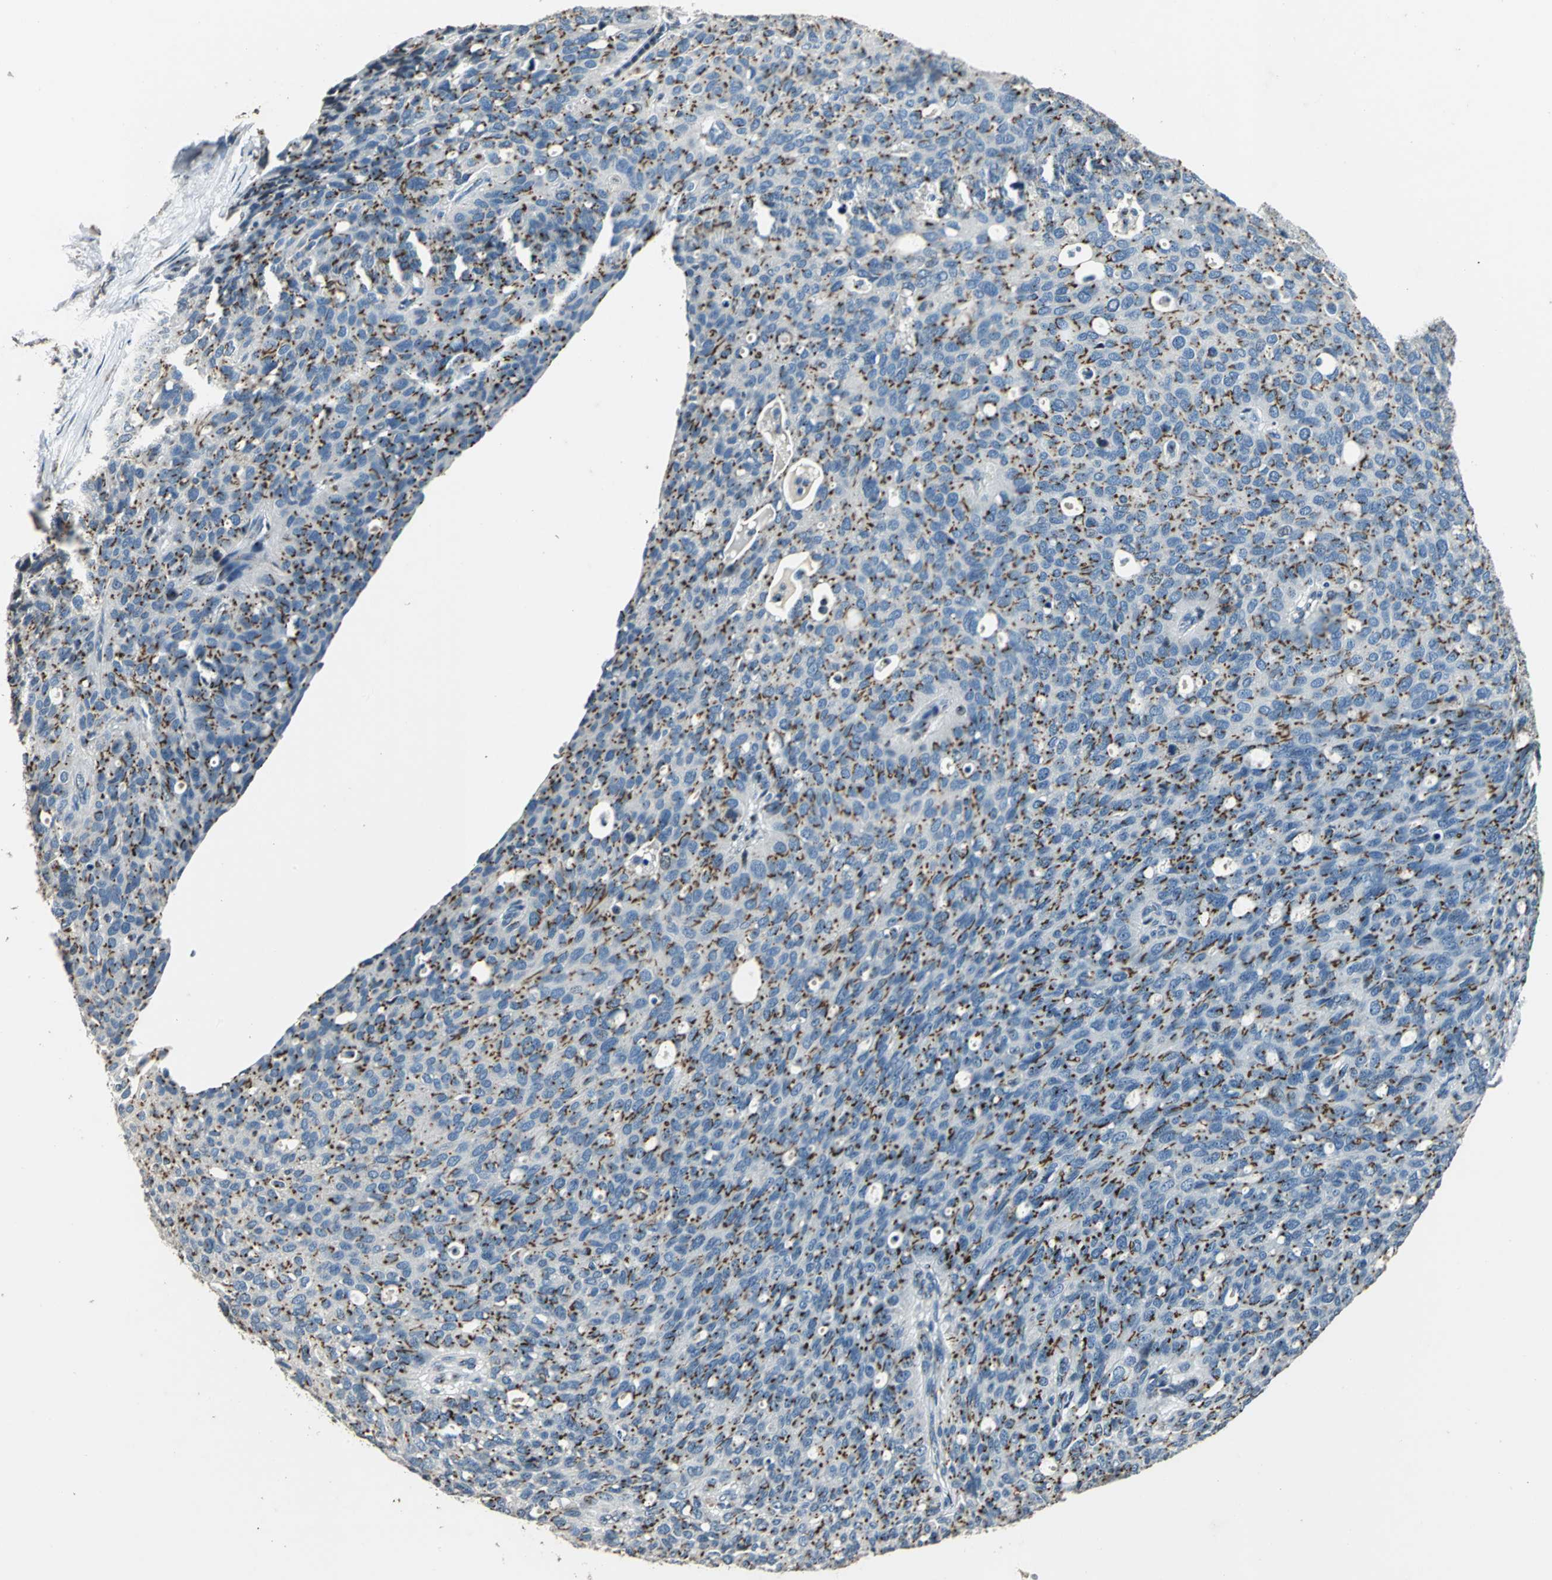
{"staining": {"intensity": "weak", "quantity": "25%-75%", "location": "cytoplasmic/membranous"}, "tissue": "ovarian cancer", "cell_type": "Tumor cells", "image_type": "cancer", "snomed": [{"axis": "morphology", "description": "Carcinoma, endometroid"}, {"axis": "topography", "description": "Ovary"}], "caption": "Immunohistochemical staining of endometroid carcinoma (ovarian) displays low levels of weak cytoplasmic/membranous expression in about 25%-75% of tumor cells. (DAB (3,3'-diaminobenzidine) = brown stain, brightfield microscopy at high magnification).", "gene": "TMEM115", "patient": {"sex": "female", "age": 60}}